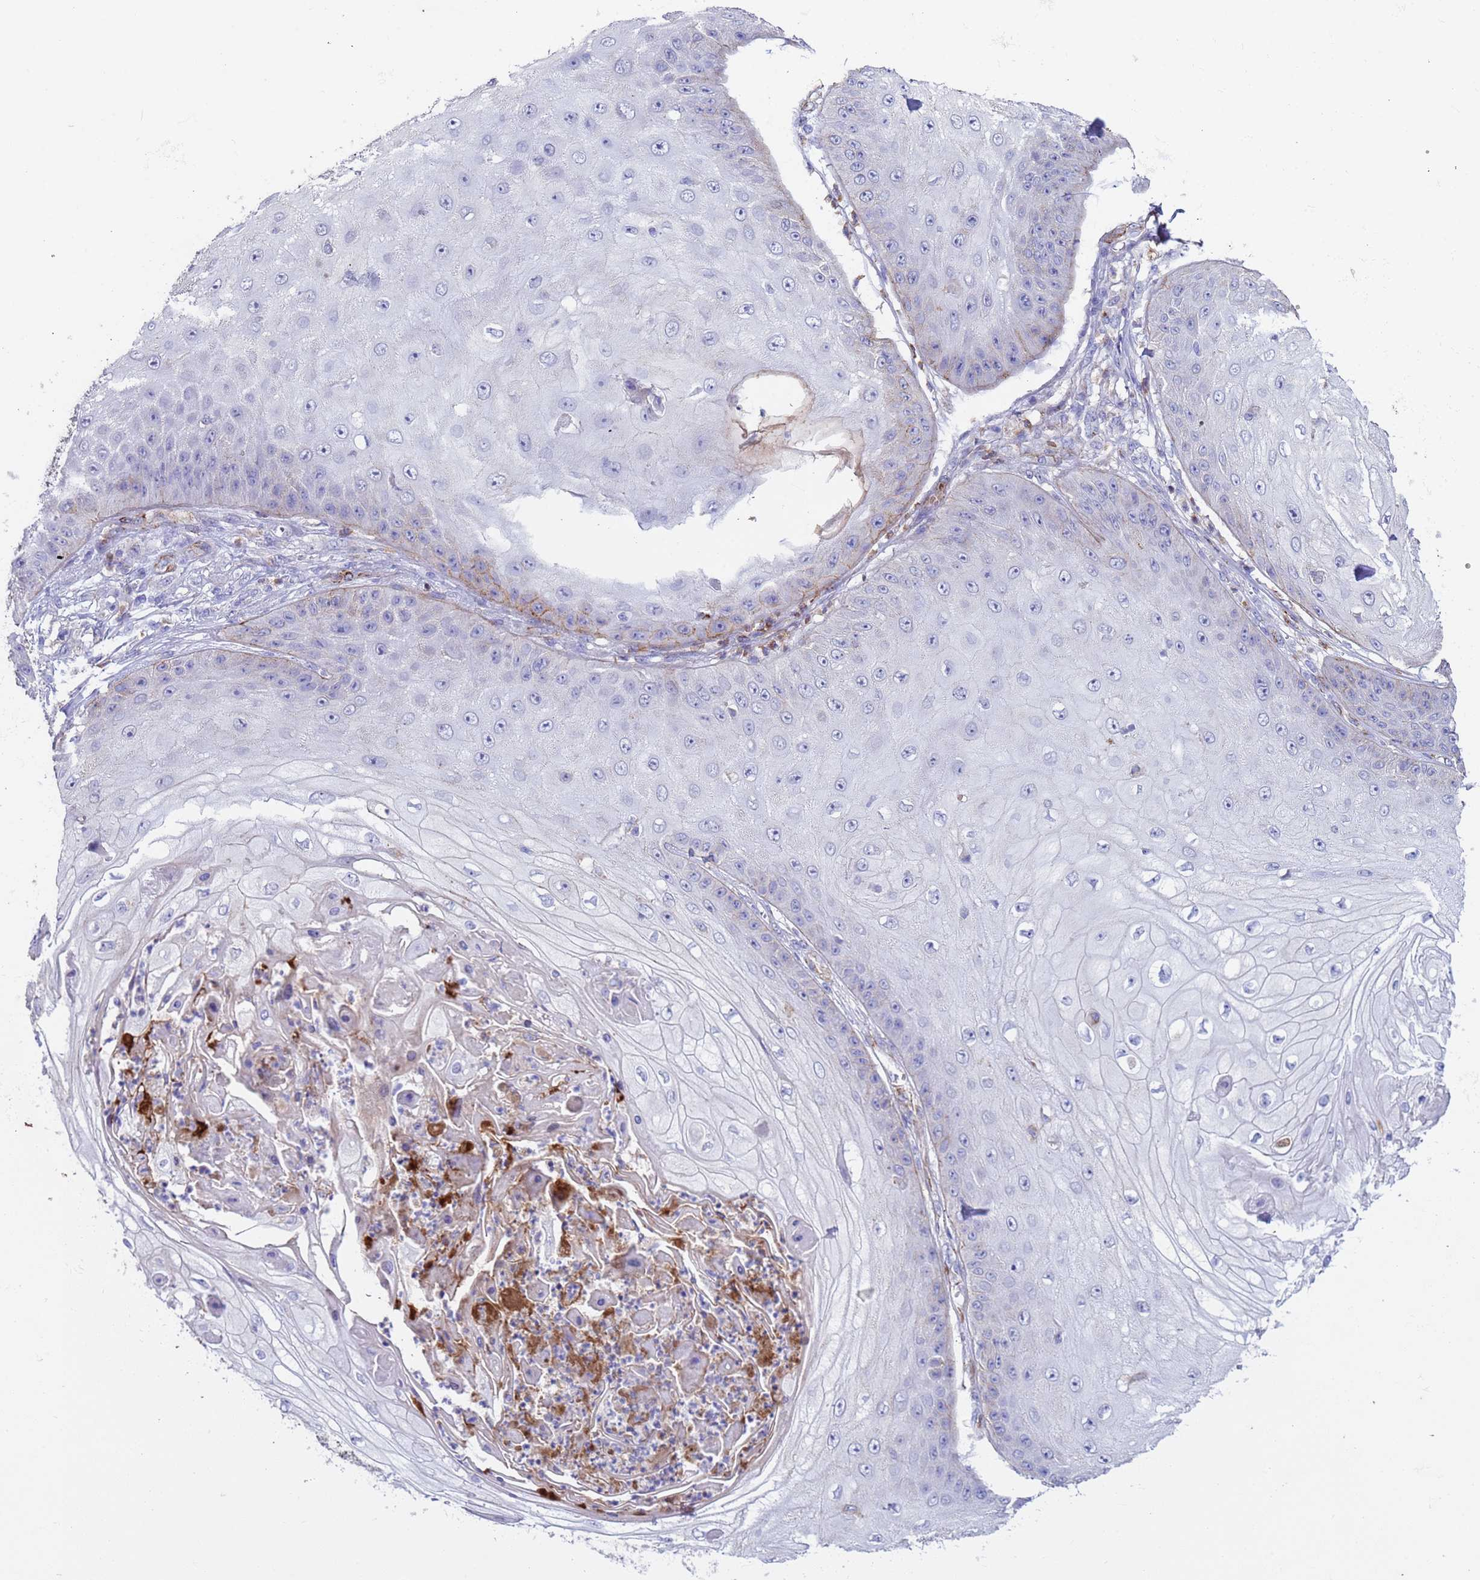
{"staining": {"intensity": "negative", "quantity": "none", "location": "none"}, "tissue": "skin cancer", "cell_type": "Tumor cells", "image_type": "cancer", "snomed": [{"axis": "morphology", "description": "Squamous cell carcinoma, NOS"}, {"axis": "topography", "description": "Skin"}], "caption": "DAB immunohistochemical staining of human skin cancer (squamous cell carcinoma) demonstrates no significant staining in tumor cells.", "gene": "GASK1A", "patient": {"sex": "male", "age": 70}}